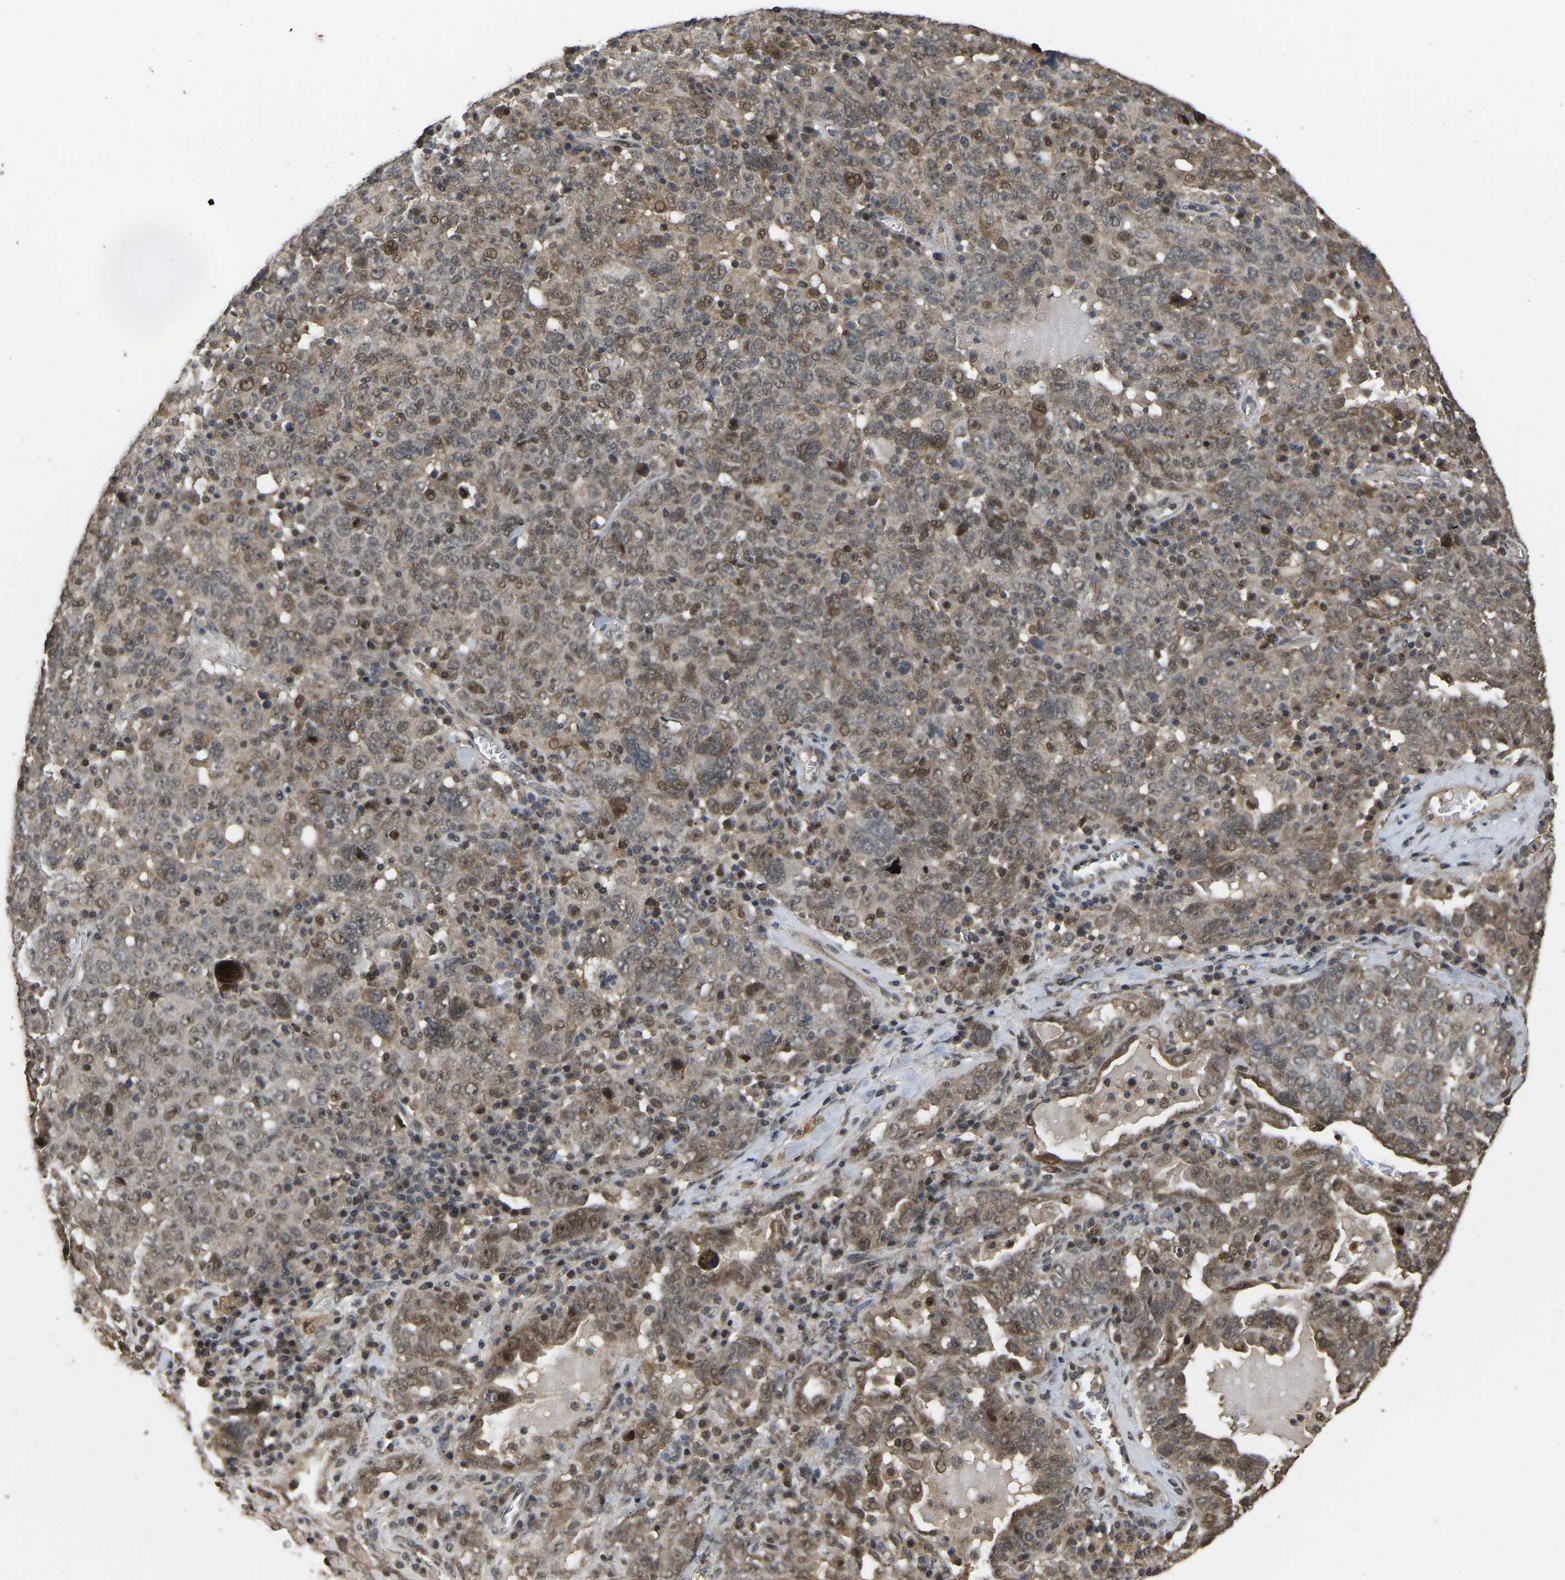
{"staining": {"intensity": "moderate", "quantity": "25%-75%", "location": "nuclear"}, "tissue": "ovarian cancer", "cell_type": "Tumor cells", "image_type": "cancer", "snomed": [{"axis": "morphology", "description": "Carcinoma, endometroid"}, {"axis": "topography", "description": "Ovary"}], "caption": "Immunohistochemistry (IHC) (DAB) staining of ovarian cancer (endometroid carcinoma) reveals moderate nuclear protein positivity in about 25%-75% of tumor cells.", "gene": "ARHGAP23", "patient": {"sex": "female", "age": 62}}